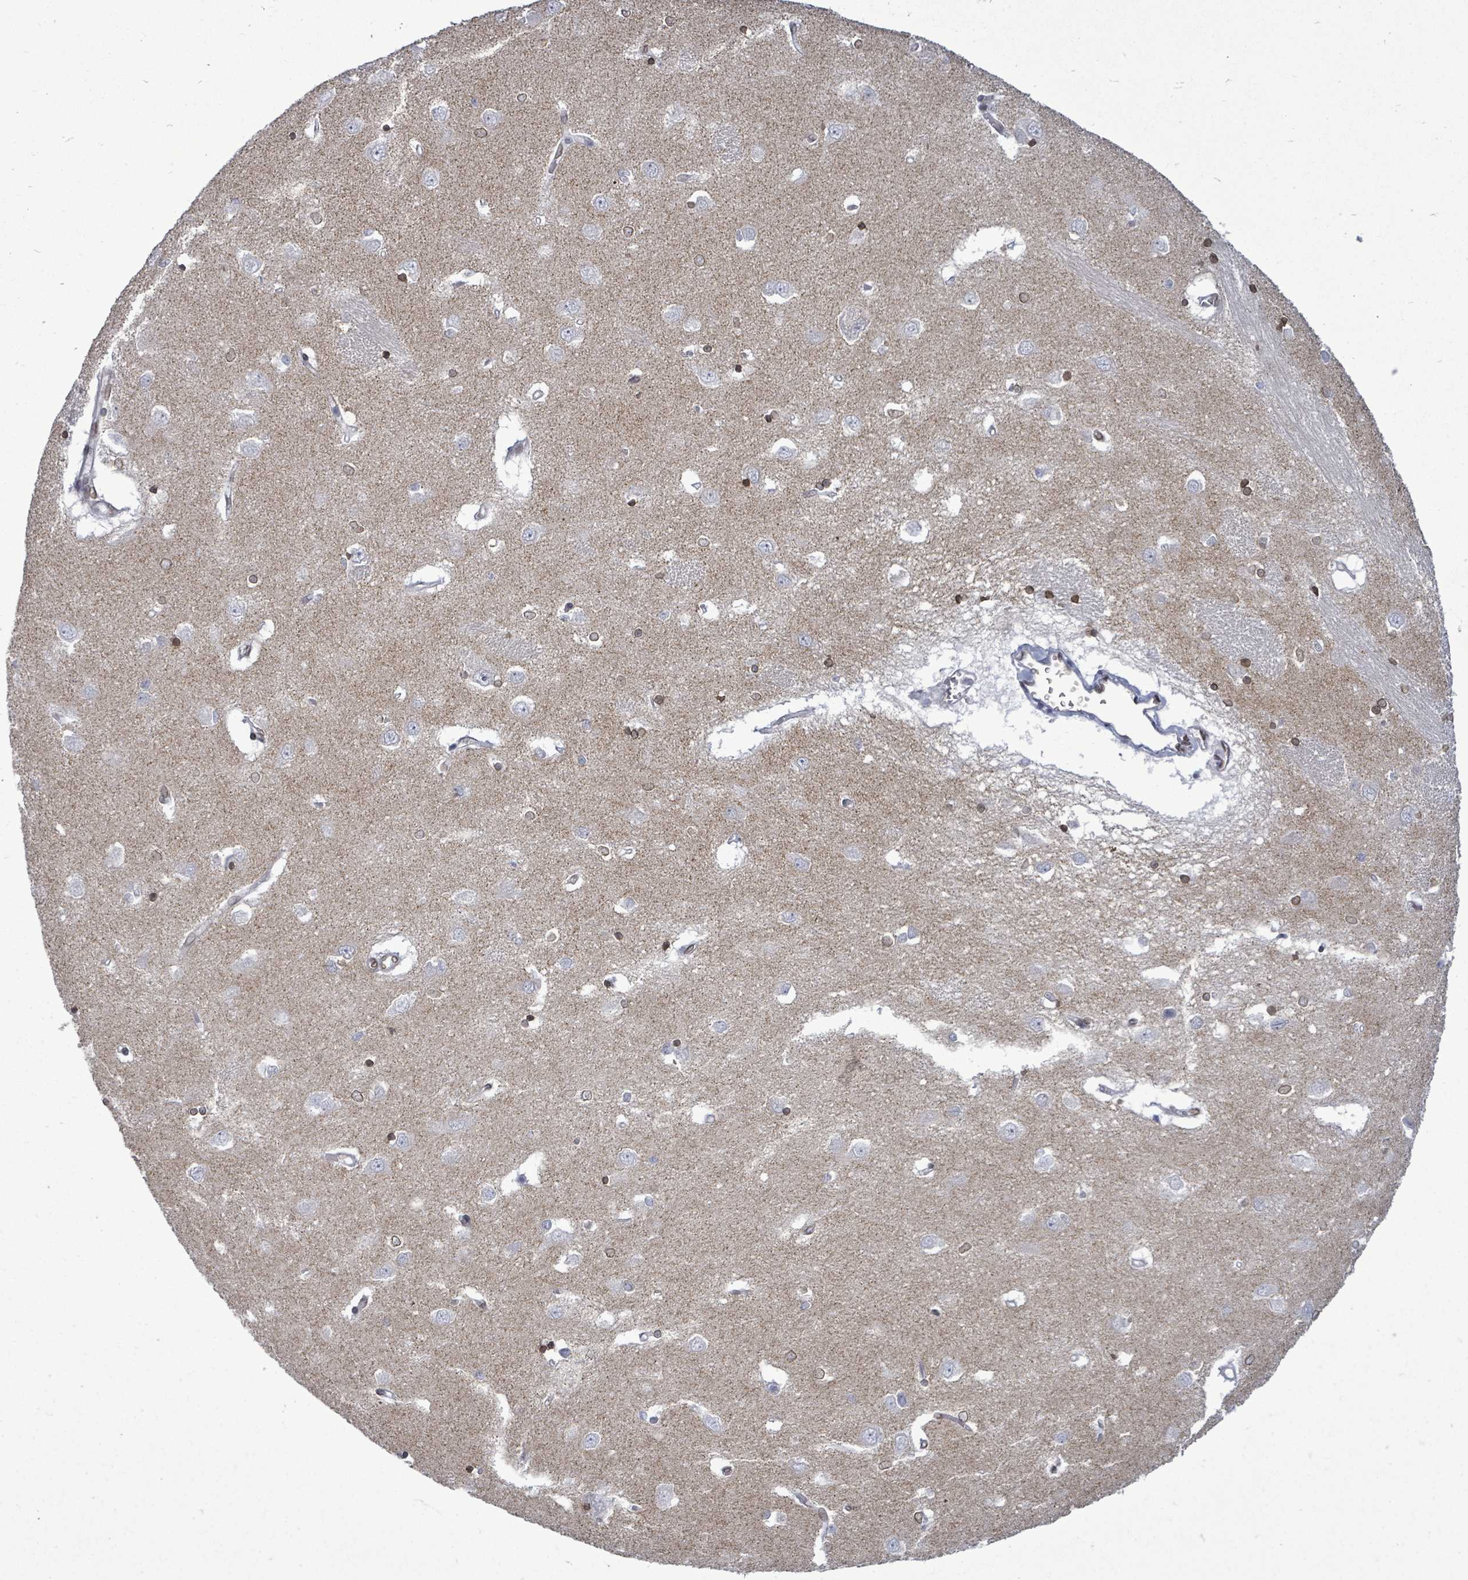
{"staining": {"intensity": "moderate", "quantity": "<25%", "location": "nuclear"}, "tissue": "caudate", "cell_type": "Glial cells", "image_type": "normal", "snomed": [{"axis": "morphology", "description": "Normal tissue, NOS"}, {"axis": "topography", "description": "Lateral ventricle wall"}], "caption": "A brown stain shows moderate nuclear expression of a protein in glial cells of unremarkable human caudate. The staining was performed using DAB, with brown indicating positive protein expression. Nuclei are stained blue with hematoxylin.", "gene": "ARFGAP1", "patient": {"sex": "male", "age": 37}}